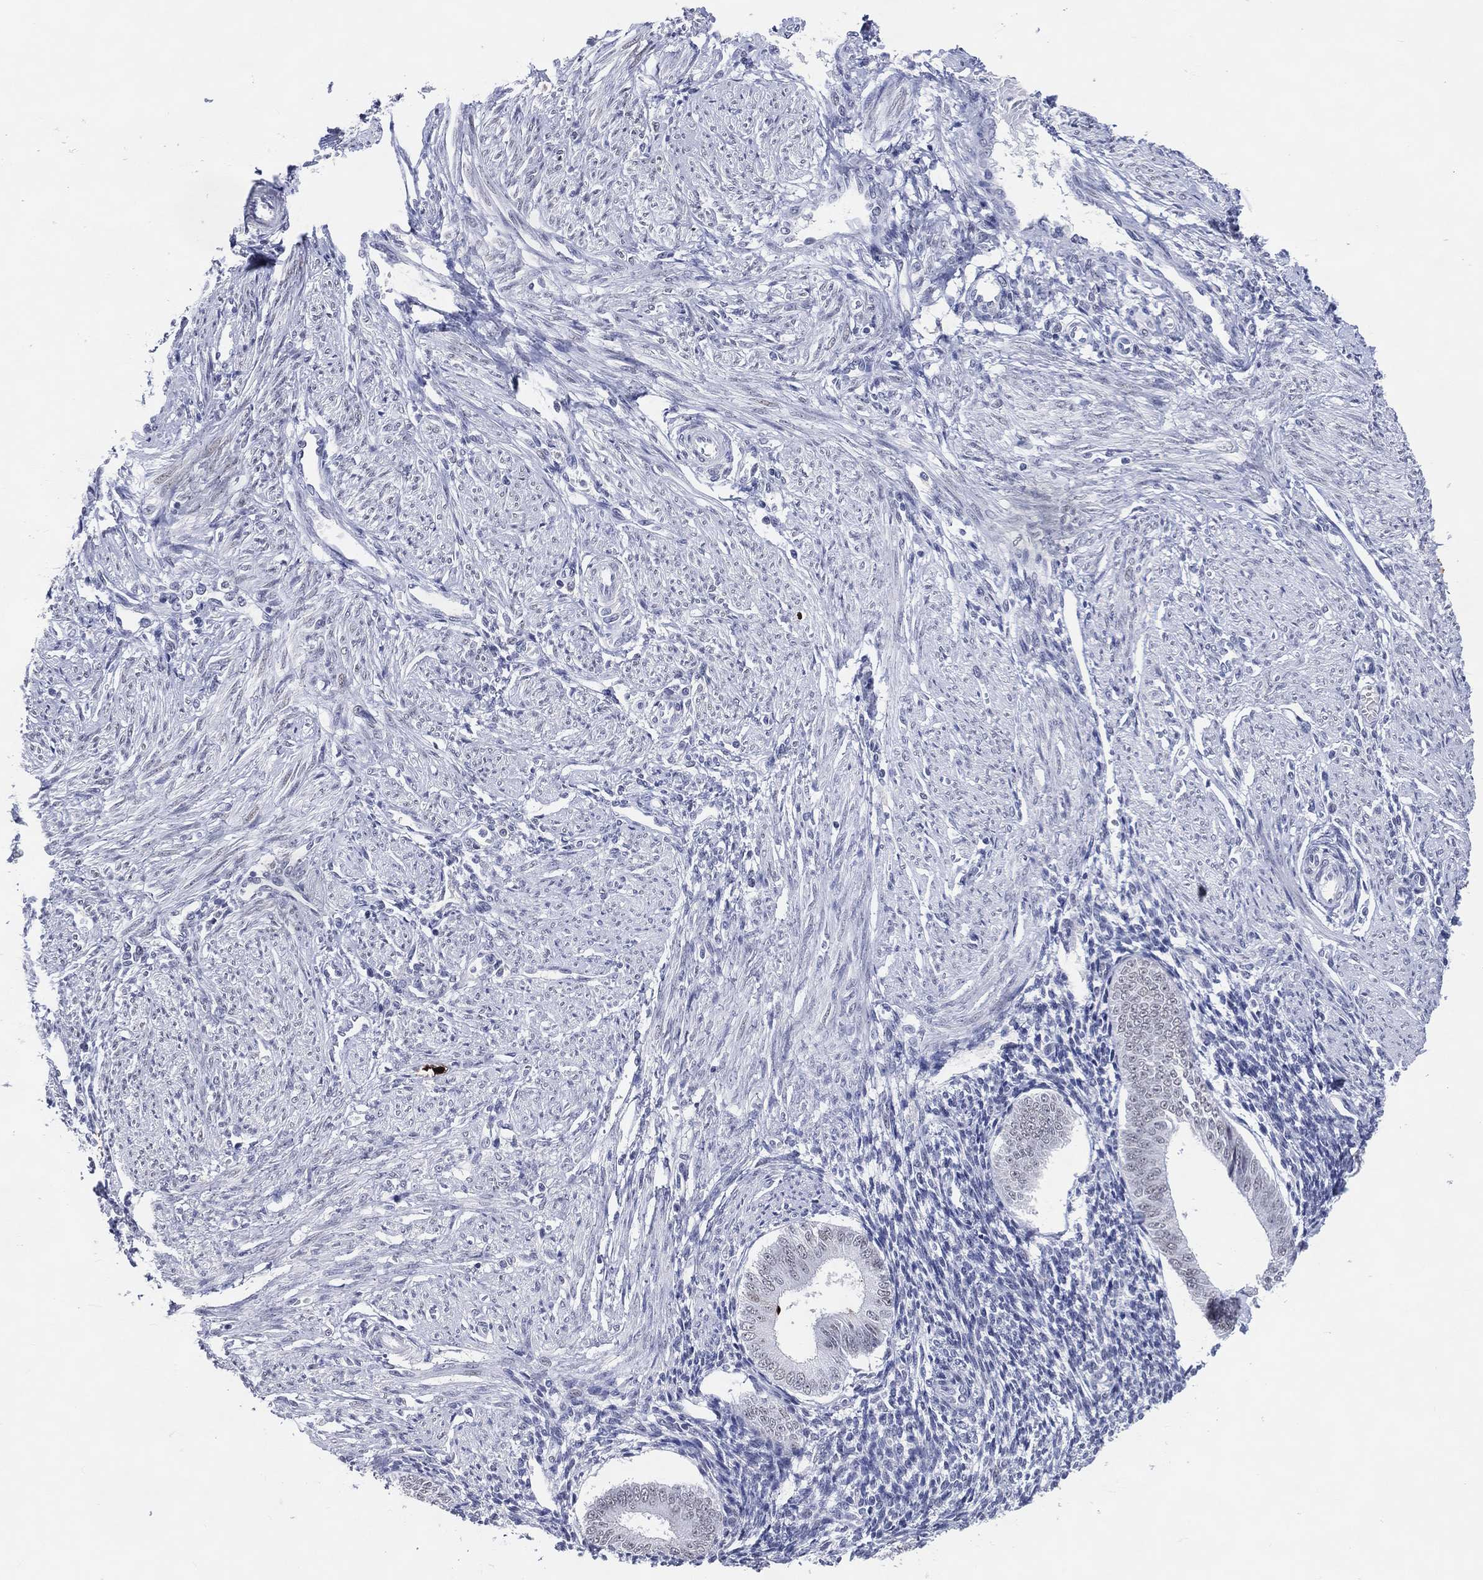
{"staining": {"intensity": "negative", "quantity": "none", "location": "none"}, "tissue": "endometrium", "cell_type": "Cells in endometrial stroma", "image_type": "normal", "snomed": [{"axis": "morphology", "description": "Normal tissue, NOS"}, {"axis": "topography", "description": "Endometrium"}], "caption": "Immunohistochemistry of unremarkable endometrium demonstrates no positivity in cells in endometrial stroma. (Stains: DAB IHC with hematoxylin counter stain, Microscopy: brightfield microscopy at high magnification).", "gene": "CFAP58", "patient": {"sex": "female", "age": 39}}